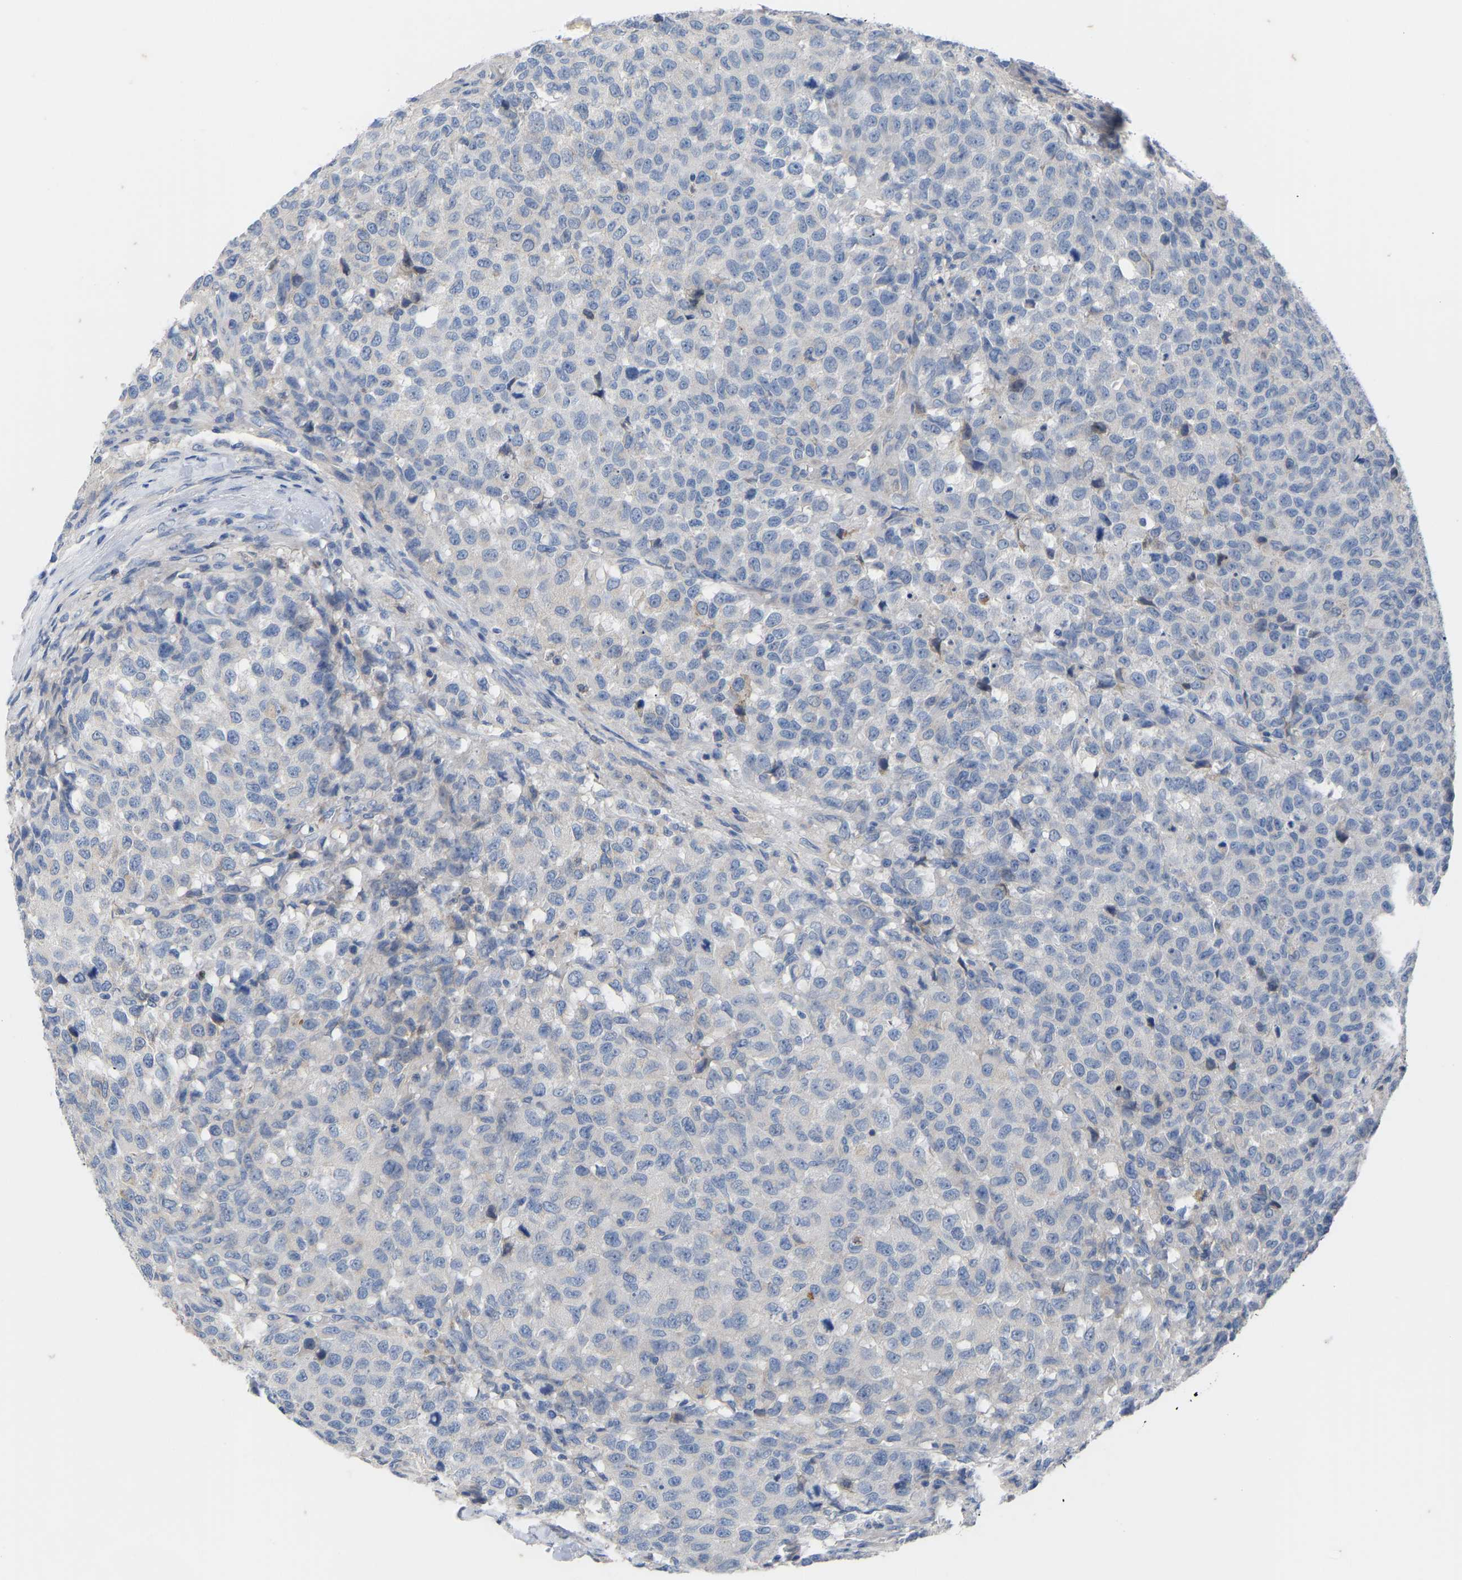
{"staining": {"intensity": "negative", "quantity": "none", "location": "none"}, "tissue": "testis cancer", "cell_type": "Tumor cells", "image_type": "cancer", "snomed": [{"axis": "morphology", "description": "Seminoma, NOS"}, {"axis": "topography", "description": "Testis"}], "caption": "IHC histopathology image of human testis cancer (seminoma) stained for a protein (brown), which reveals no expression in tumor cells.", "gene": "OLIG2", "patient": {"sex": "male", "age": 59}}